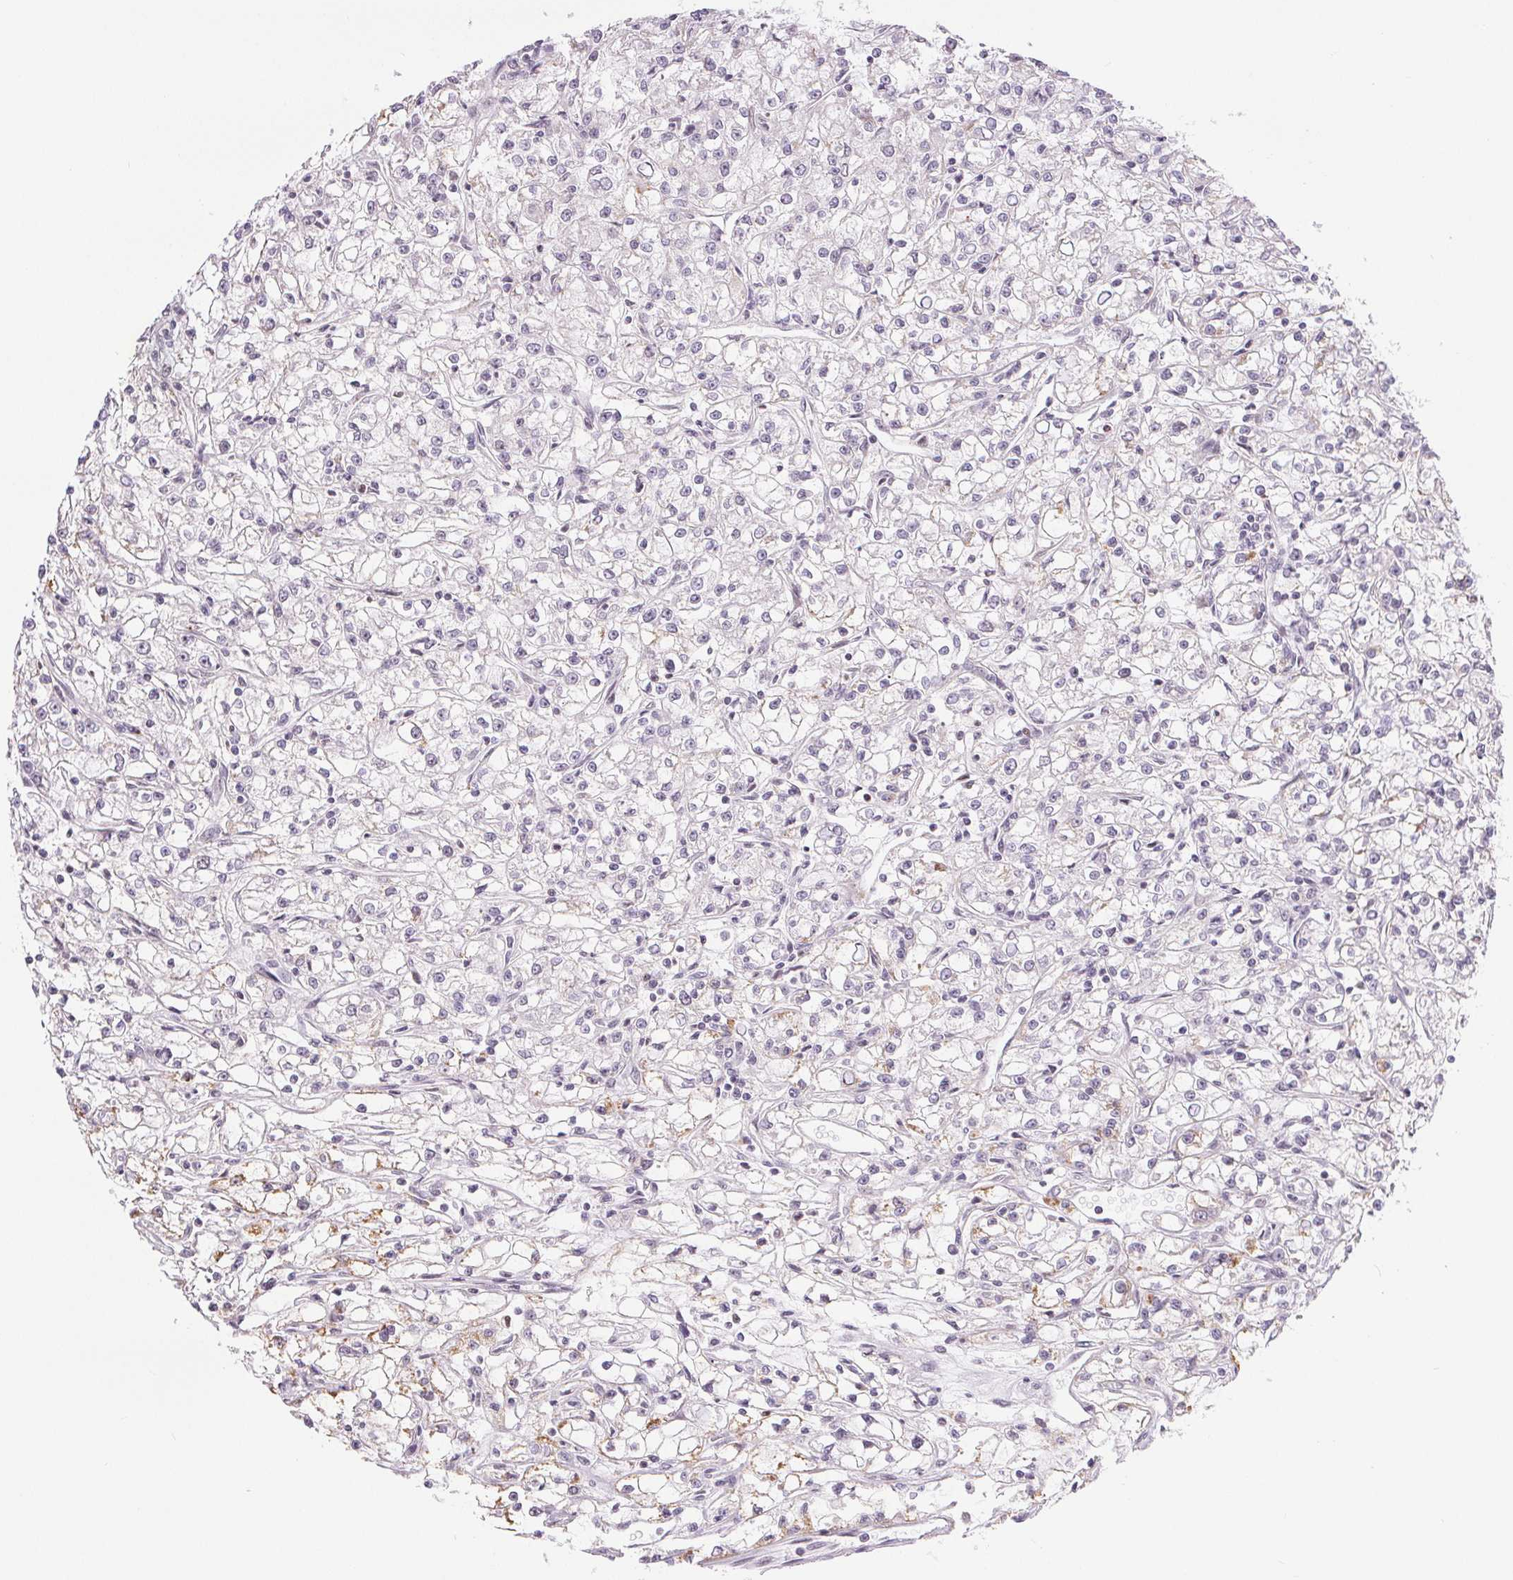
{"staining": {"intensity": "negative", "quantity": "none", "location": "none"}, "tissue": "renal cancer", "cell_type": "Tumor cells", "image_type": "cancer", "snomed": [{"axis": "morphology", "description": "Adenocarcinoma, NOS"}, {"axis": "topography", "description": "Kidney"}], "caption": "IHC micrograph of neoplastic tissue: renal cancer stained with DAB (3,3'-diaminobenzidine) reveals no significant protein positivity in tumor cells.", "gene": "NFE2L1", "patient": {"sex": "female", "age": 59}}